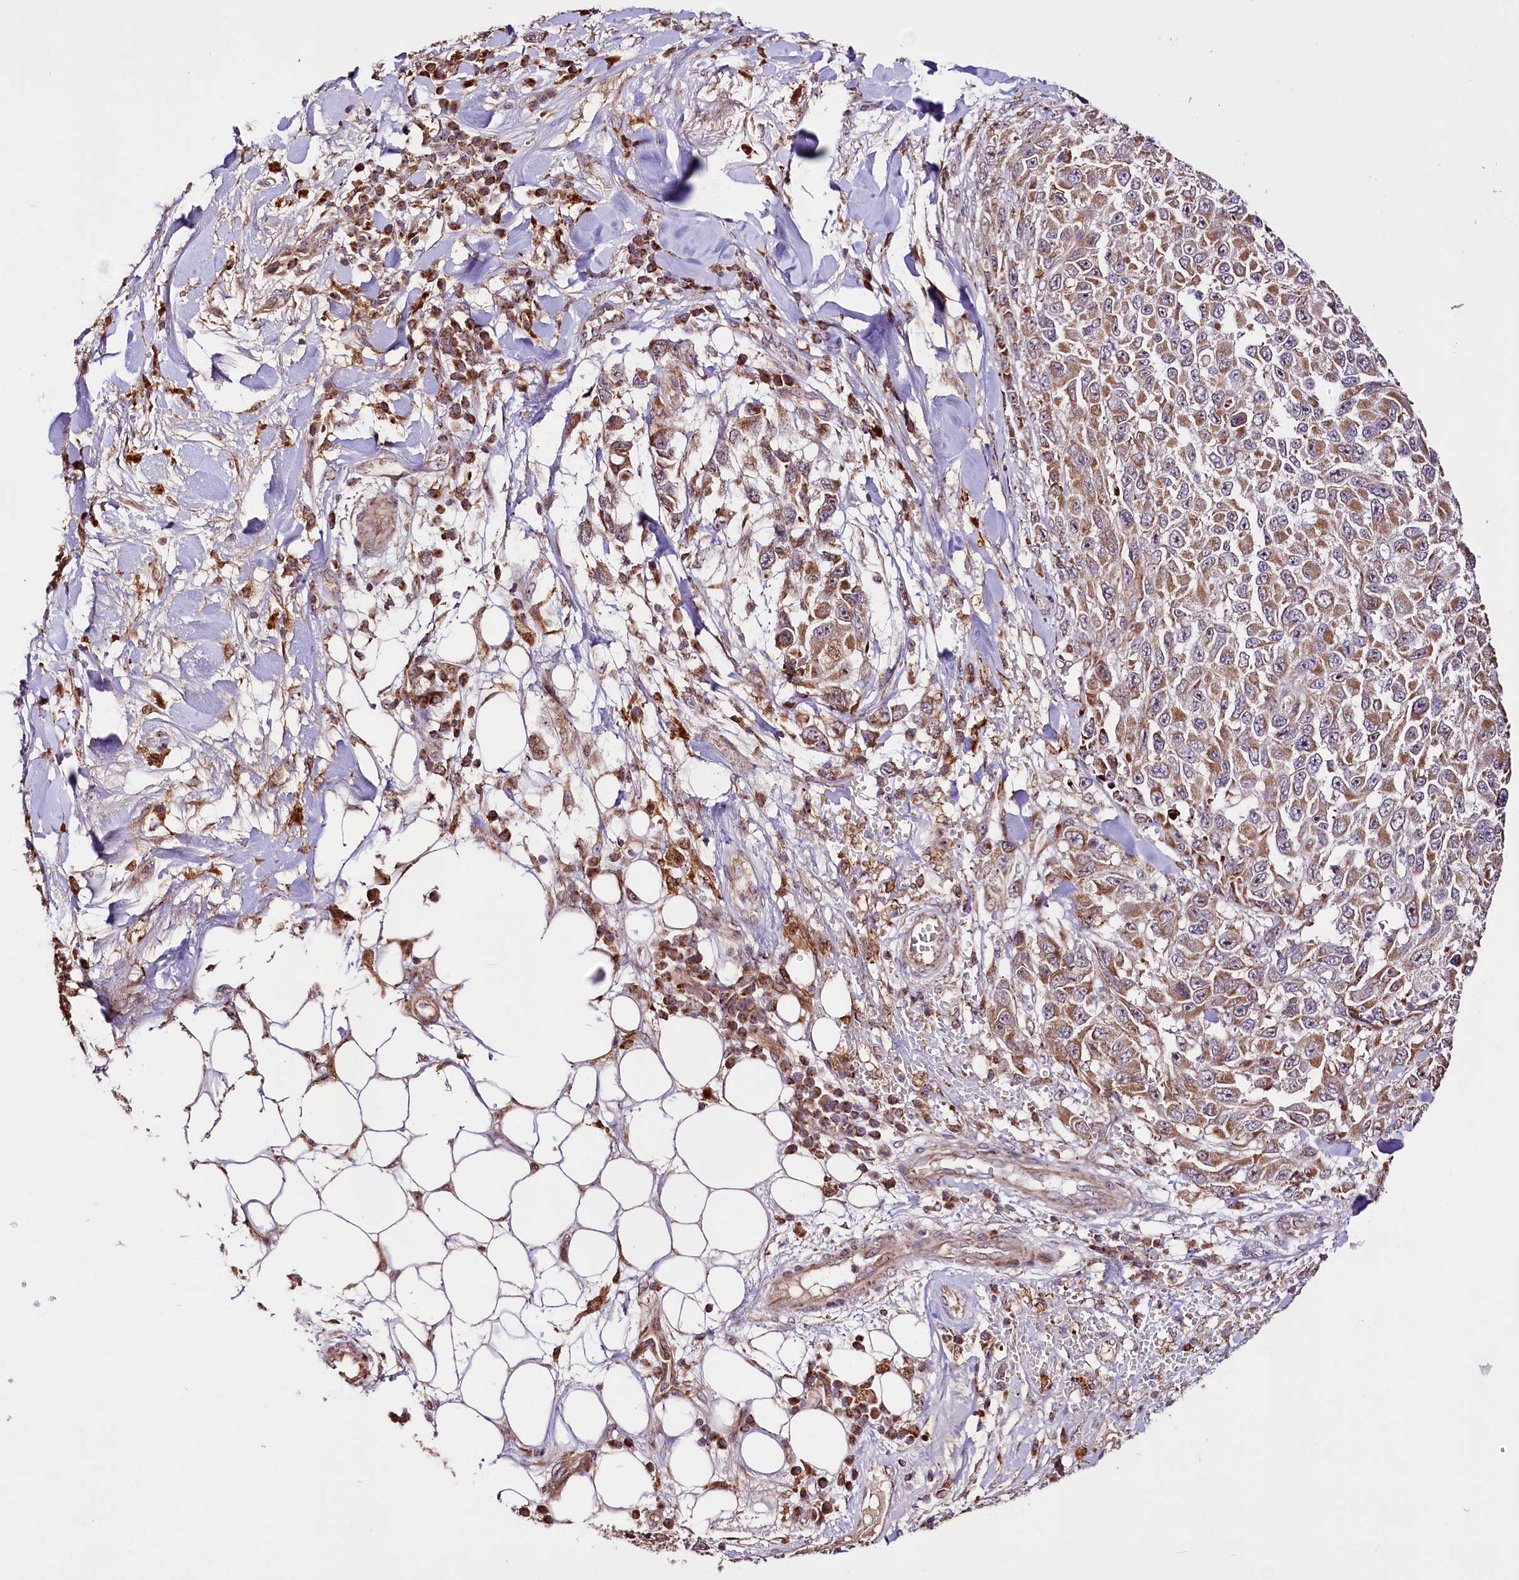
{"staining": {"intensity": "moderate", "quantity": ">75%", "location": "cytoplasmic/membranous"}, "tissue": "melanoma", "cell_type": "Tumor cells", "image_type": "cancer", "snomed": [{"axis": "morphology", "description": "Normal tissue, NOS"}, {"axis": "morphology", "description": "Malignant melanoma, NOS"}, {"axis": "topography", "description": "Skin"}], "caption": "Malignant melanoma stained with a brown dye exhibits moderate cytoplasmic/membranous positive staining in about >75% of tumor cells.", "gene": "ST7", "patient": {"sex": "female", "age": 96}}